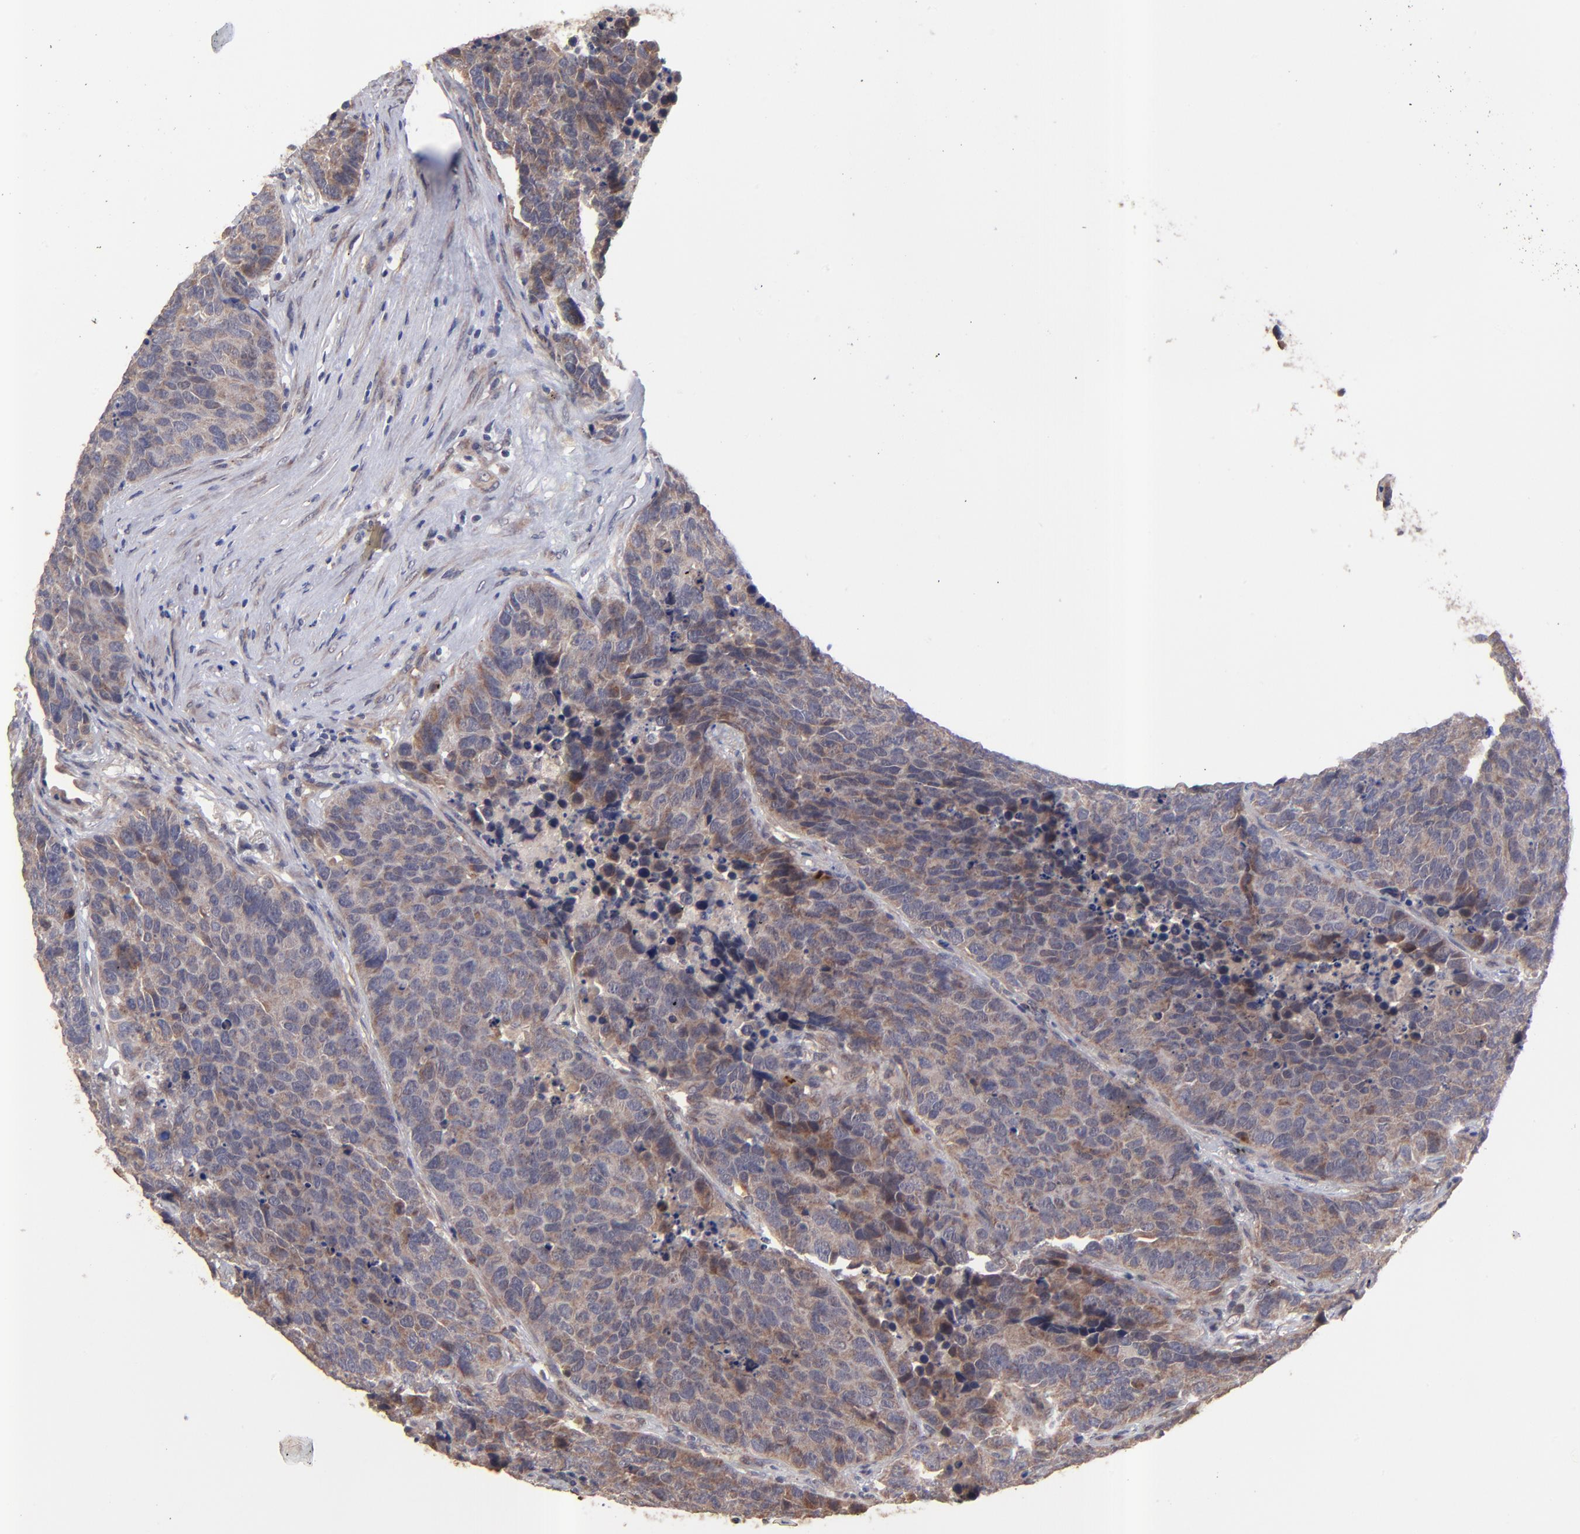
{"staining": {"intensity": "moderate", "quantity": ">75%", "location": "cytoplasmic/membranous"}, "tissue": "carcinoid", "cell_type": "Tumor cells", "image_type": "cancer", "snomed": [{"axis": "morphology", "description": "Carcinoid, malignant, NOS"}, {"axis": "topography", "description": "Lung"}], "caption": "About >75% of tumor cells in human malignant carcinoid exhibit moderate cytoplasmic/membranous protein positivity as visualized by brown immunohistochemical staining.", "gene": "BAIAP2L2", "patient": {"sex": "male", "age": 60}}